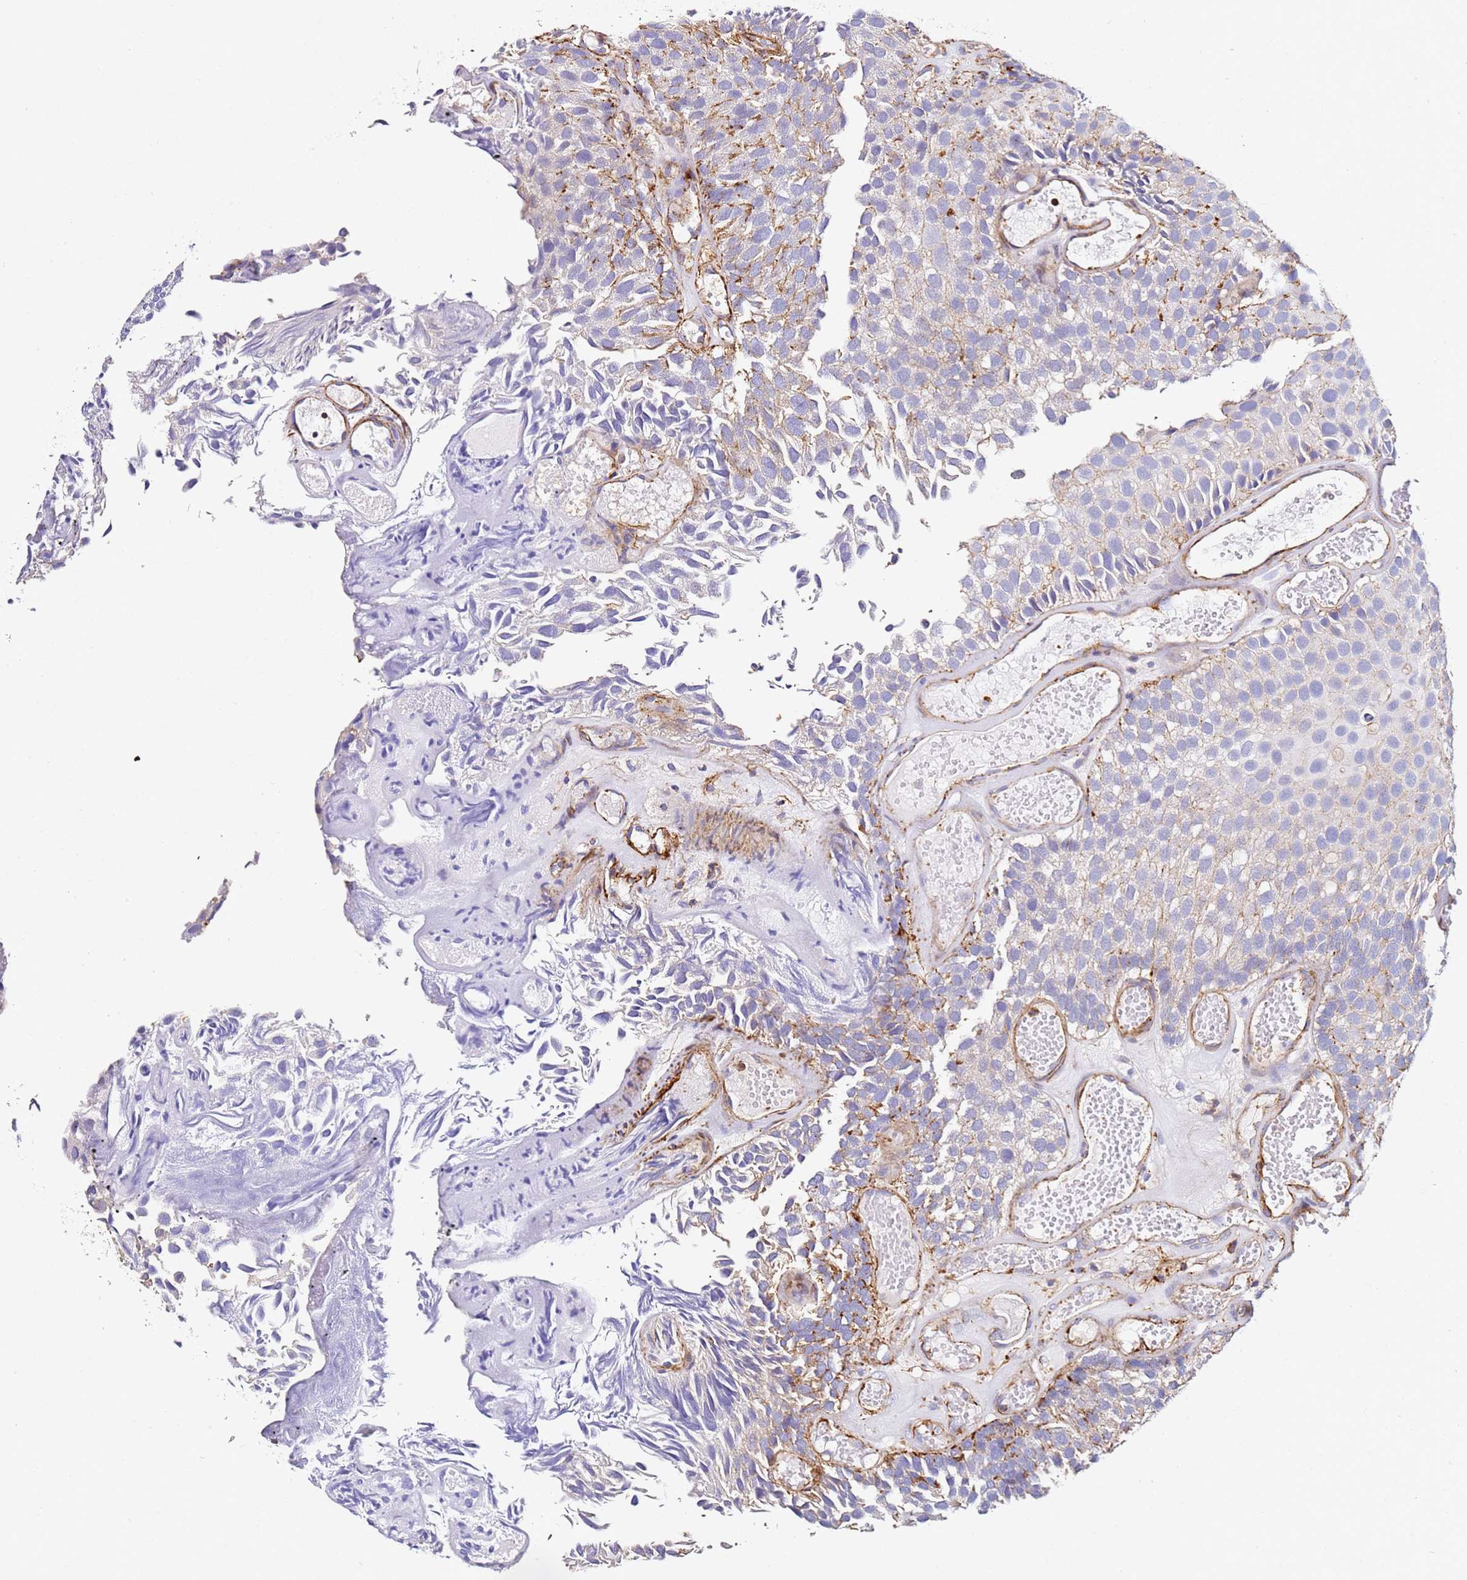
{"staining": {"intensity": "negative", "quantity": "none", "location": "none"}, "tissue": "urothelial cancer", "cell_type": "Tumor cells", "image_type": "cancer", "snomed": [{"axis": "morphology", "description": "Urothelial carcinoma, Low grade"}, {"axis": "topography", "description": "Urinary bladder"}], "caption": "Human urothelial carcinoma (low-grade) stained for a protein using immunohistochemistry displays no expression in tumor cells.", "gene": "ZNF671", "patient": {"sex": "male", "age": 89}}